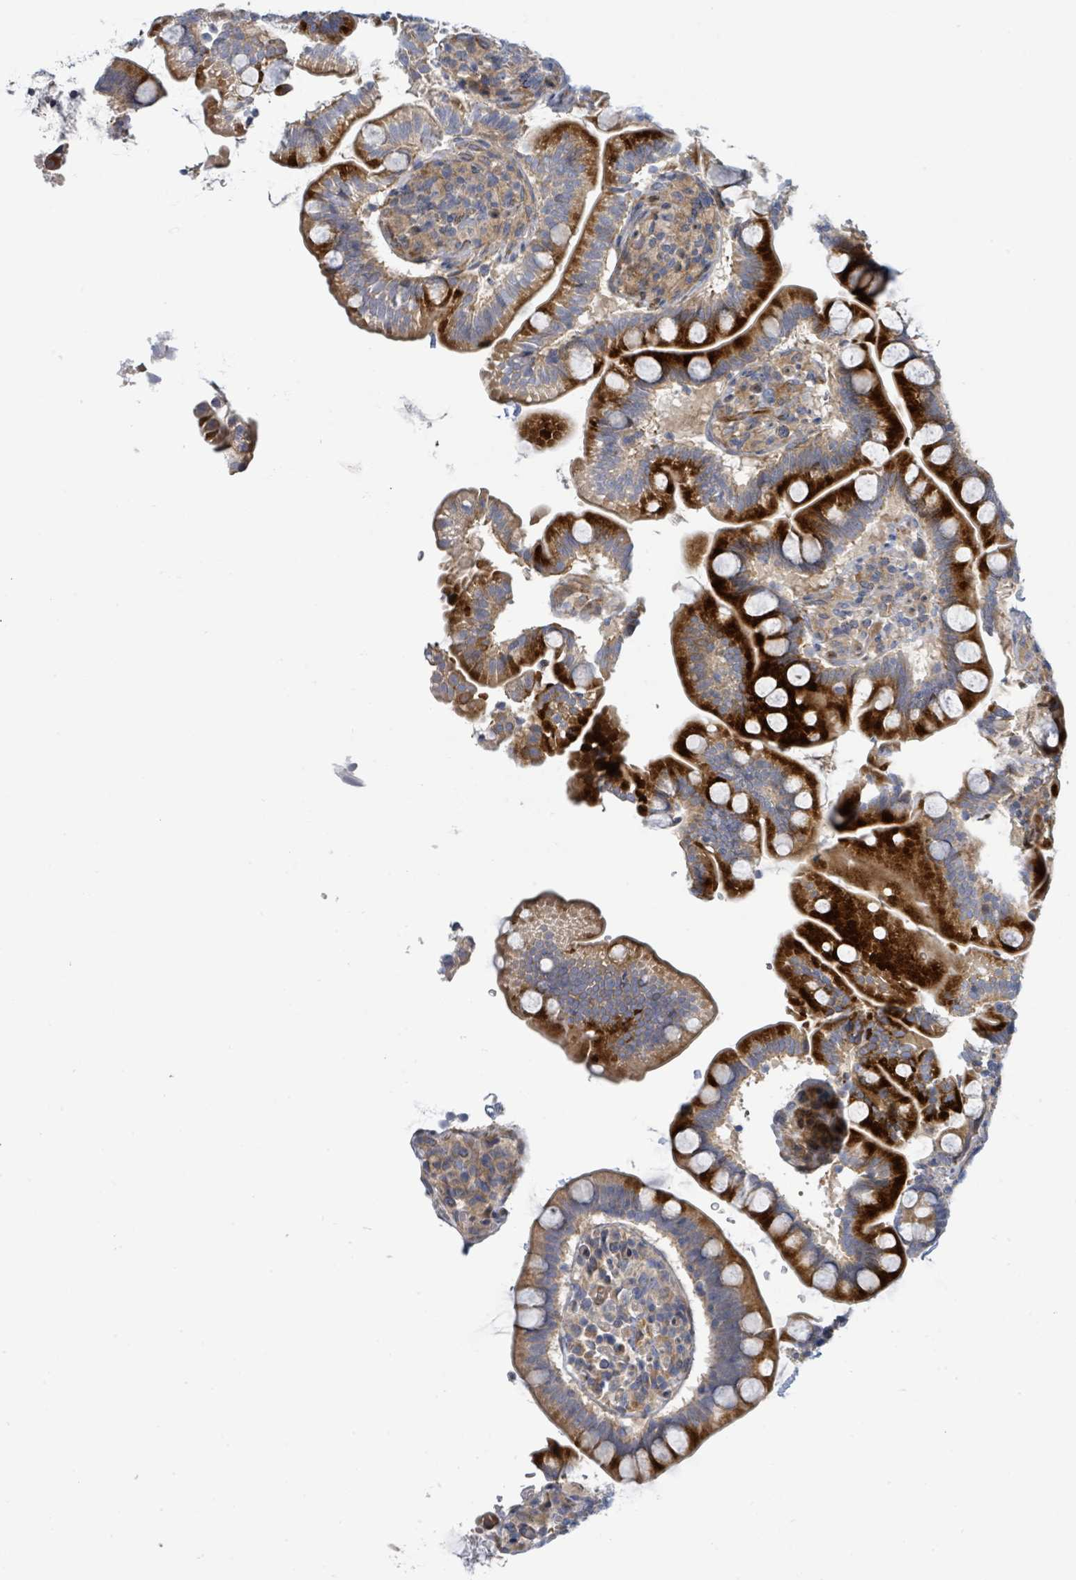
{"staining": {"intensity": "strong", "quantity": ">75%", "location": "cytoplasmic/membranous"}, "tissue": "small intestine", "cell_type": "Glandular cells", "image_type": "normal", "snomed": [{"axis": "morphology", "description": "Normal tissue, NOS"}, {"axis": "topography", "description": "Small intestine"}], "caption": "A brown stain shows strong cytoplasmic/membranous positivity of a protein in glandular cells of unremarkable human small intestine.", "gene": "CFAP210", "patient": {"sex": "female", "age": 64}}